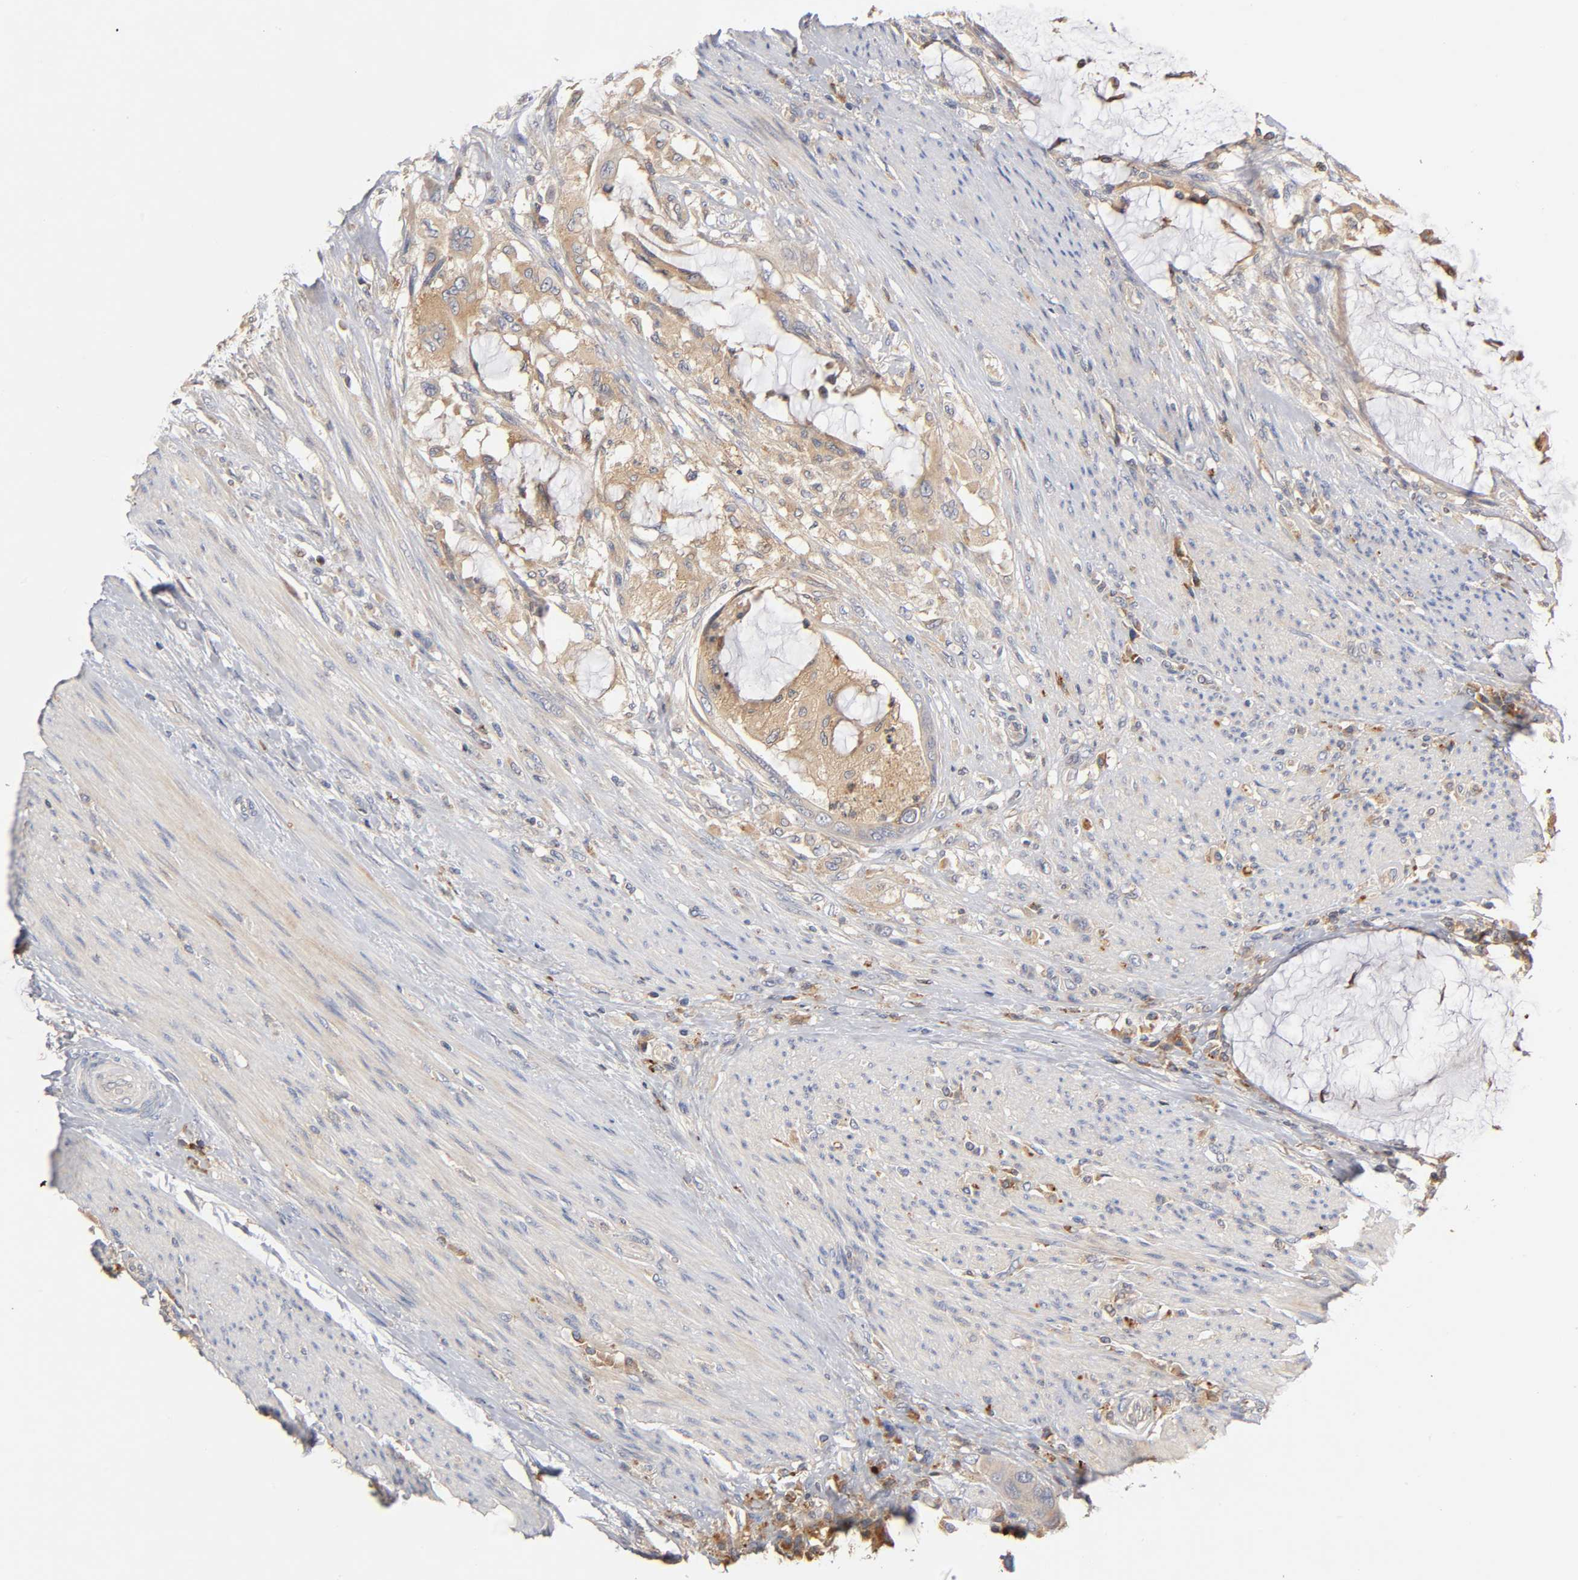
{"staining": {"intensity": "weak", "quantity": ">75%", "location": "cytoplasmic/membranous"}, "tissue": "colorectal cancer", "cell_type": "Tumor cells", "image_type": "cancer", "snomed": [{"axis": "morphology", "description": "Adenocarcinoma, NOS"}, {"axis": "topography", "description": "Rectum"}], "caption": "Approximately >75% of tumor cells in colorectal cancer (adenocarcinoma) display weak cytoplasmic/membranous protein expression as visualized by brown immunohistochemical staining.", "gene": "RHOA", "patient": {"sex": "female", "age": 77}}